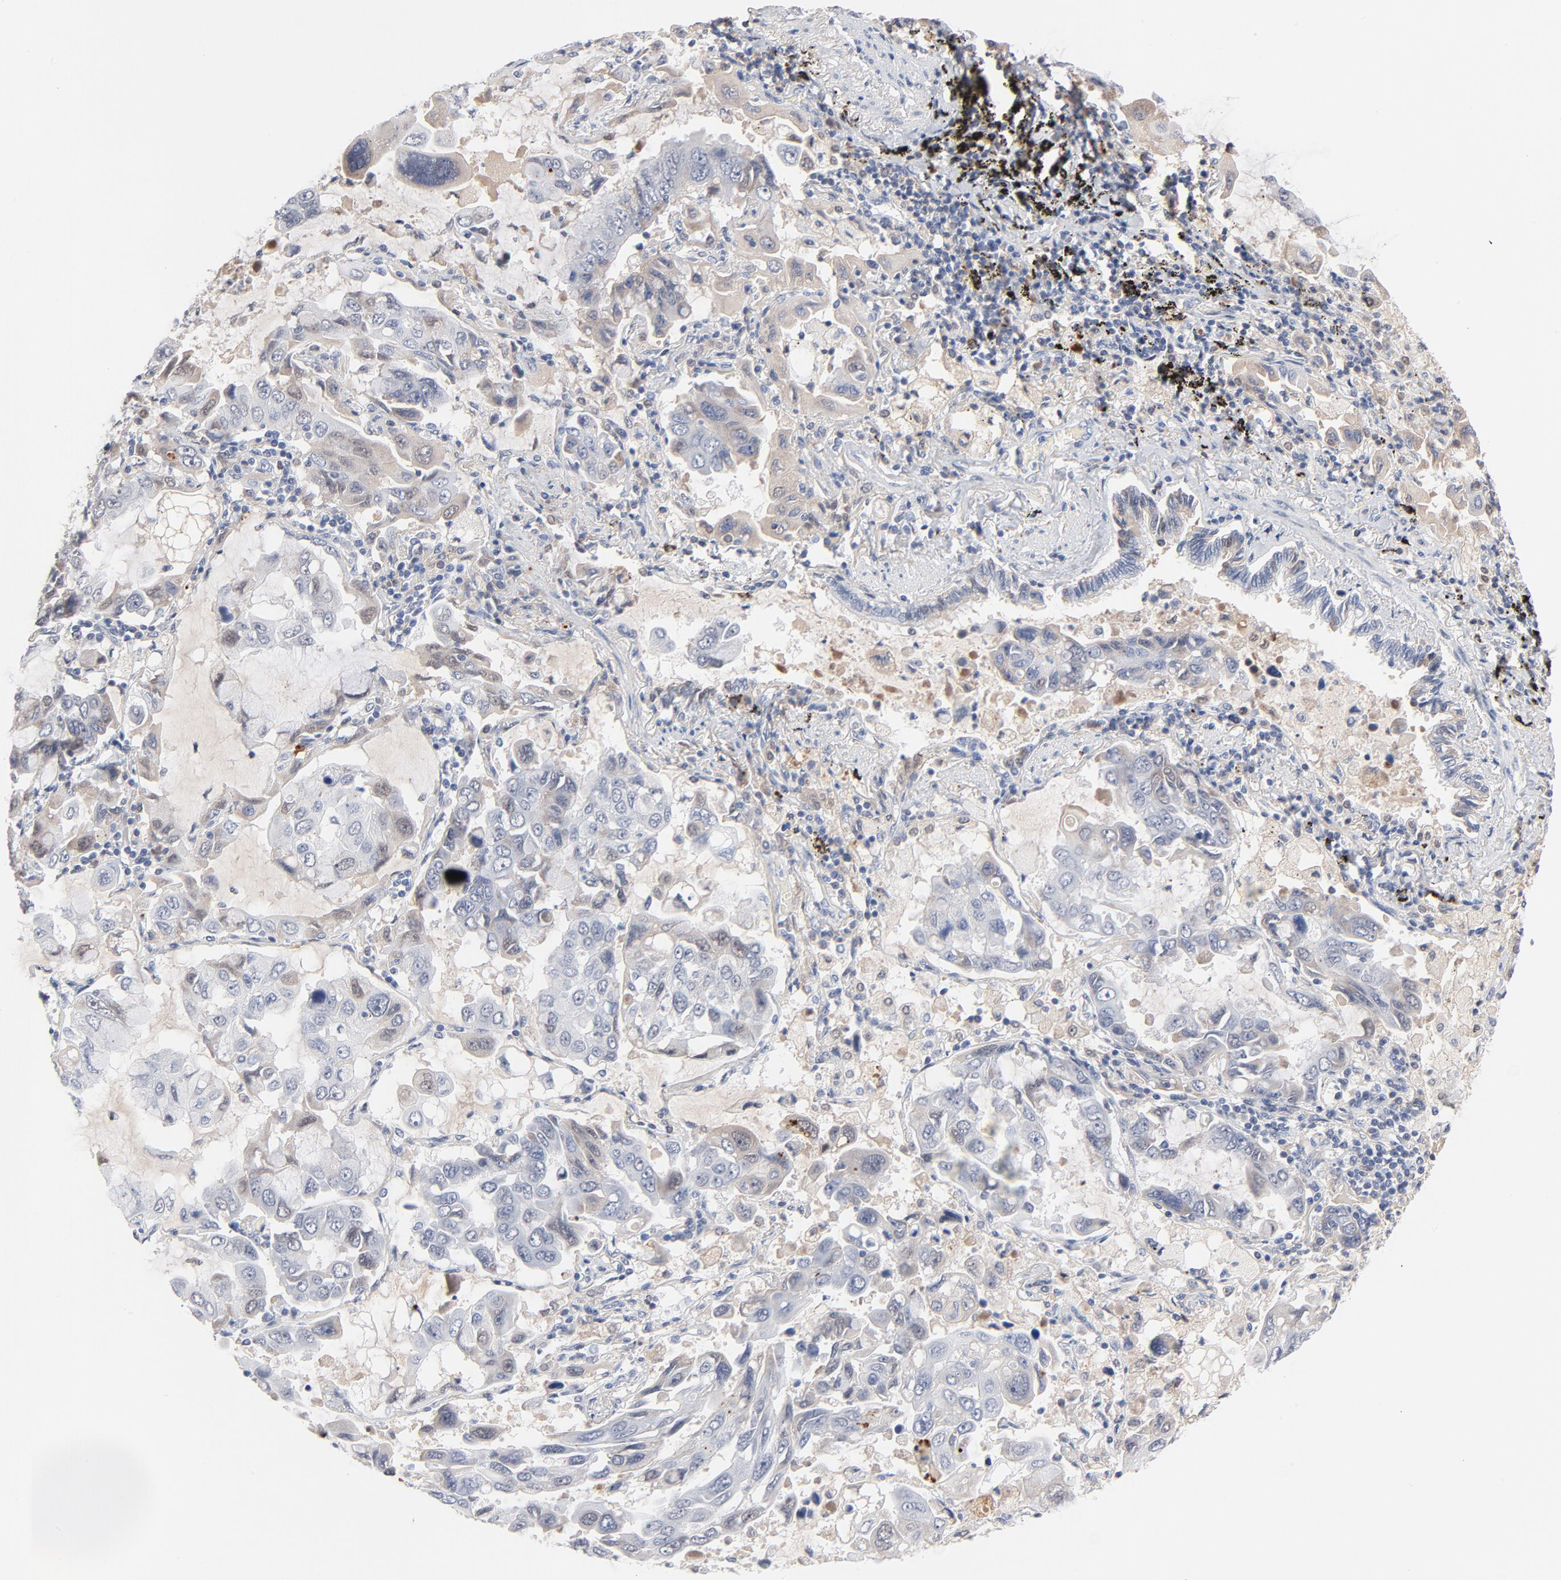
{"staining": {"intensity": "weak", "quantity": "<25%", "location": "cytoplasmic/membranous"}, "tissue": "lung cancer", "cell_type": "Tumor cells", "image_type": "cancer", "snomed": [{"axis": "morphology", "description": "Adenocarcinoma, NOS"}, {"axis": "topography", "description": "Lung"}], "caption": "Immunohistochemical staining of human lung cancer reveals no significant positivity in tumor cells.", "gene": "SERPINA4", "patient": {"sex": "male", "age": 64}}